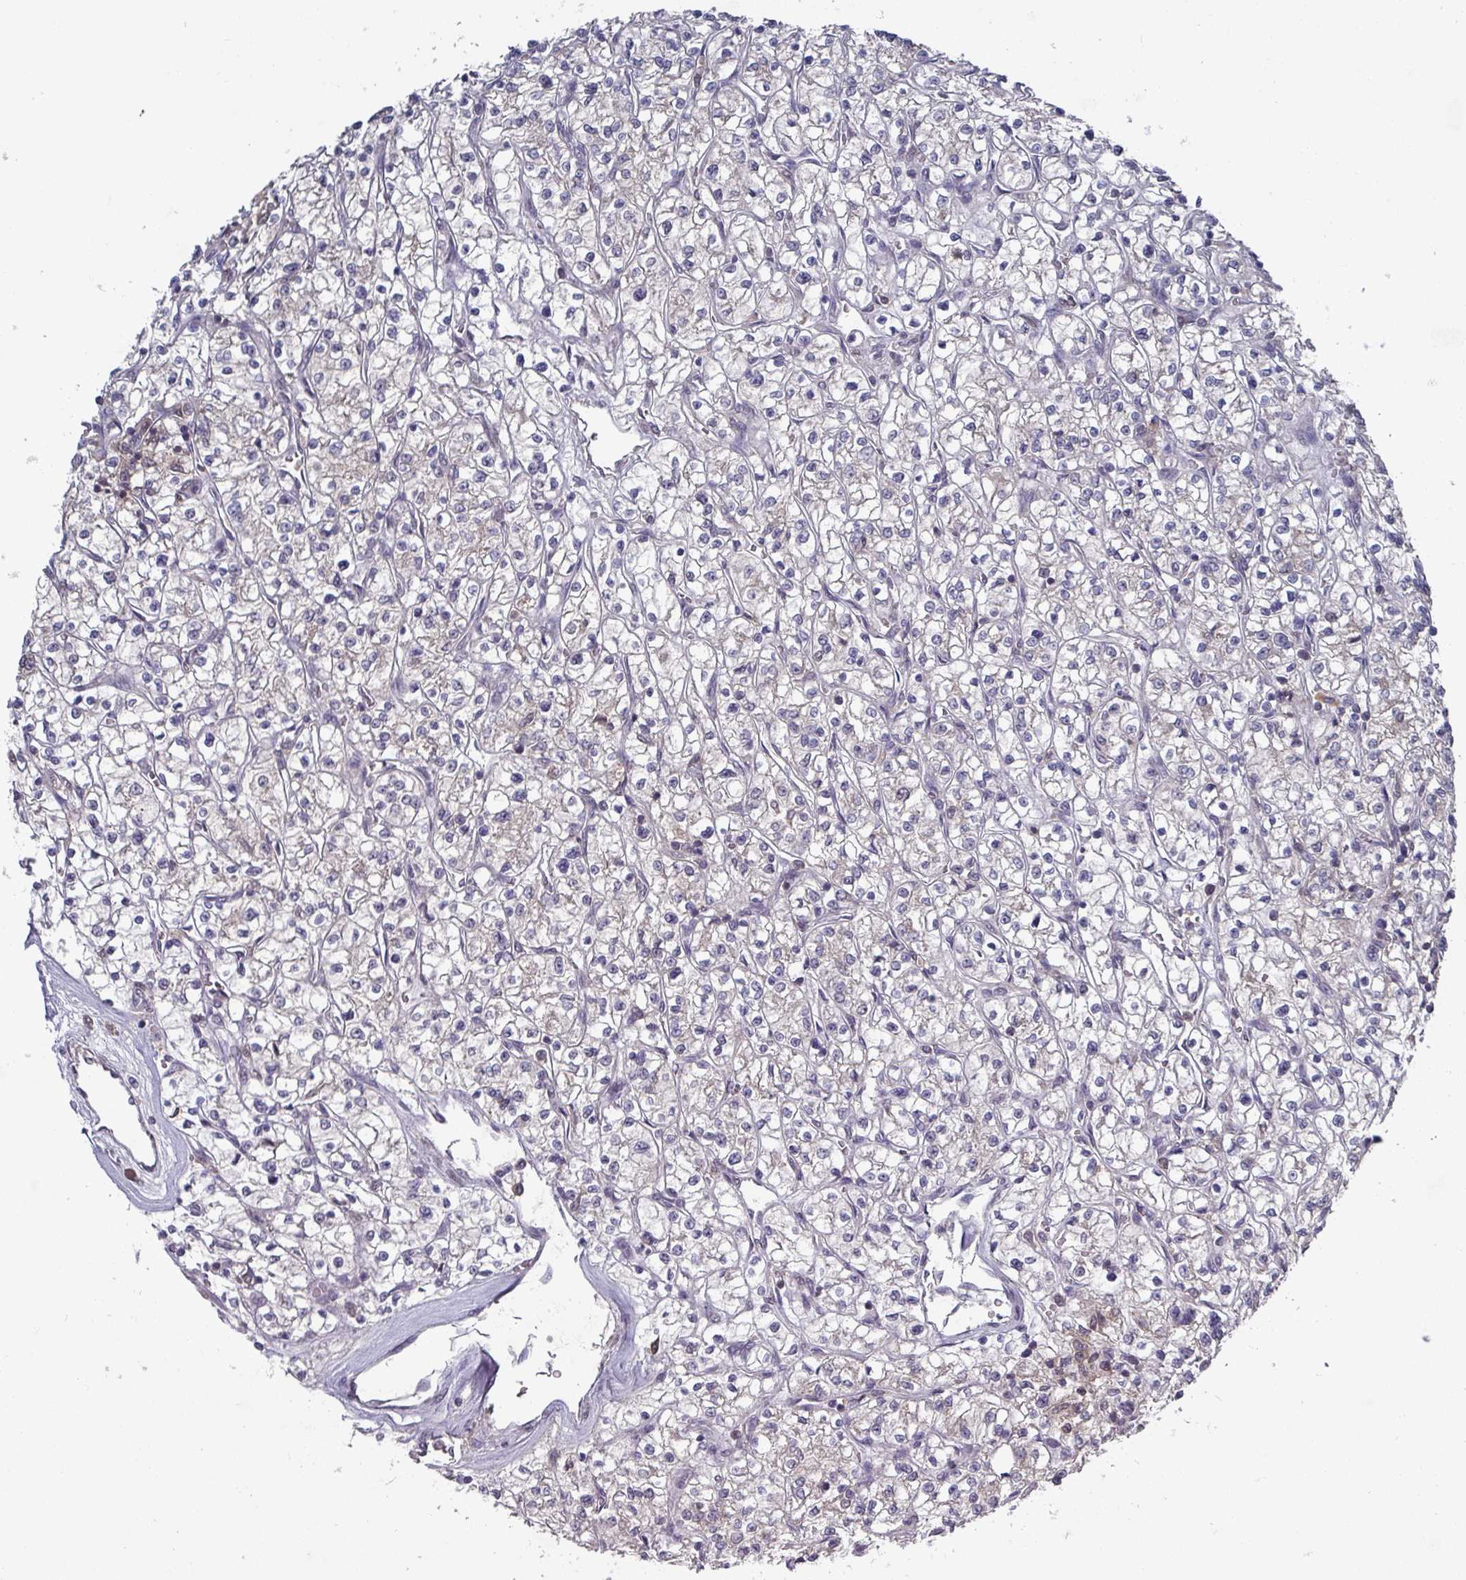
{"staining": {"intensity": "negative", "quantity": "none", "location": "none"}, "tissue": "renal cancer", "cell_type": "Tumor cells", "image_type": "cancer", "snomed": [{"axis": "morphology", "description": "Adenocarcinoma, NOS"}, {"axis": "topography", "description": "Kidney"}], "caption": "IHC photomicrograph of neoplastic tissue: human renal cancer (adenocarcinoma) stained with DAB reveals no significant protein staining in tumor cells. (Brightfield microscopy of DAB (3,3'-diaminobenzidine) IHC at high magnification).", "gene": "PRRX1", "patient": {"sex": "female", "age": 64}}